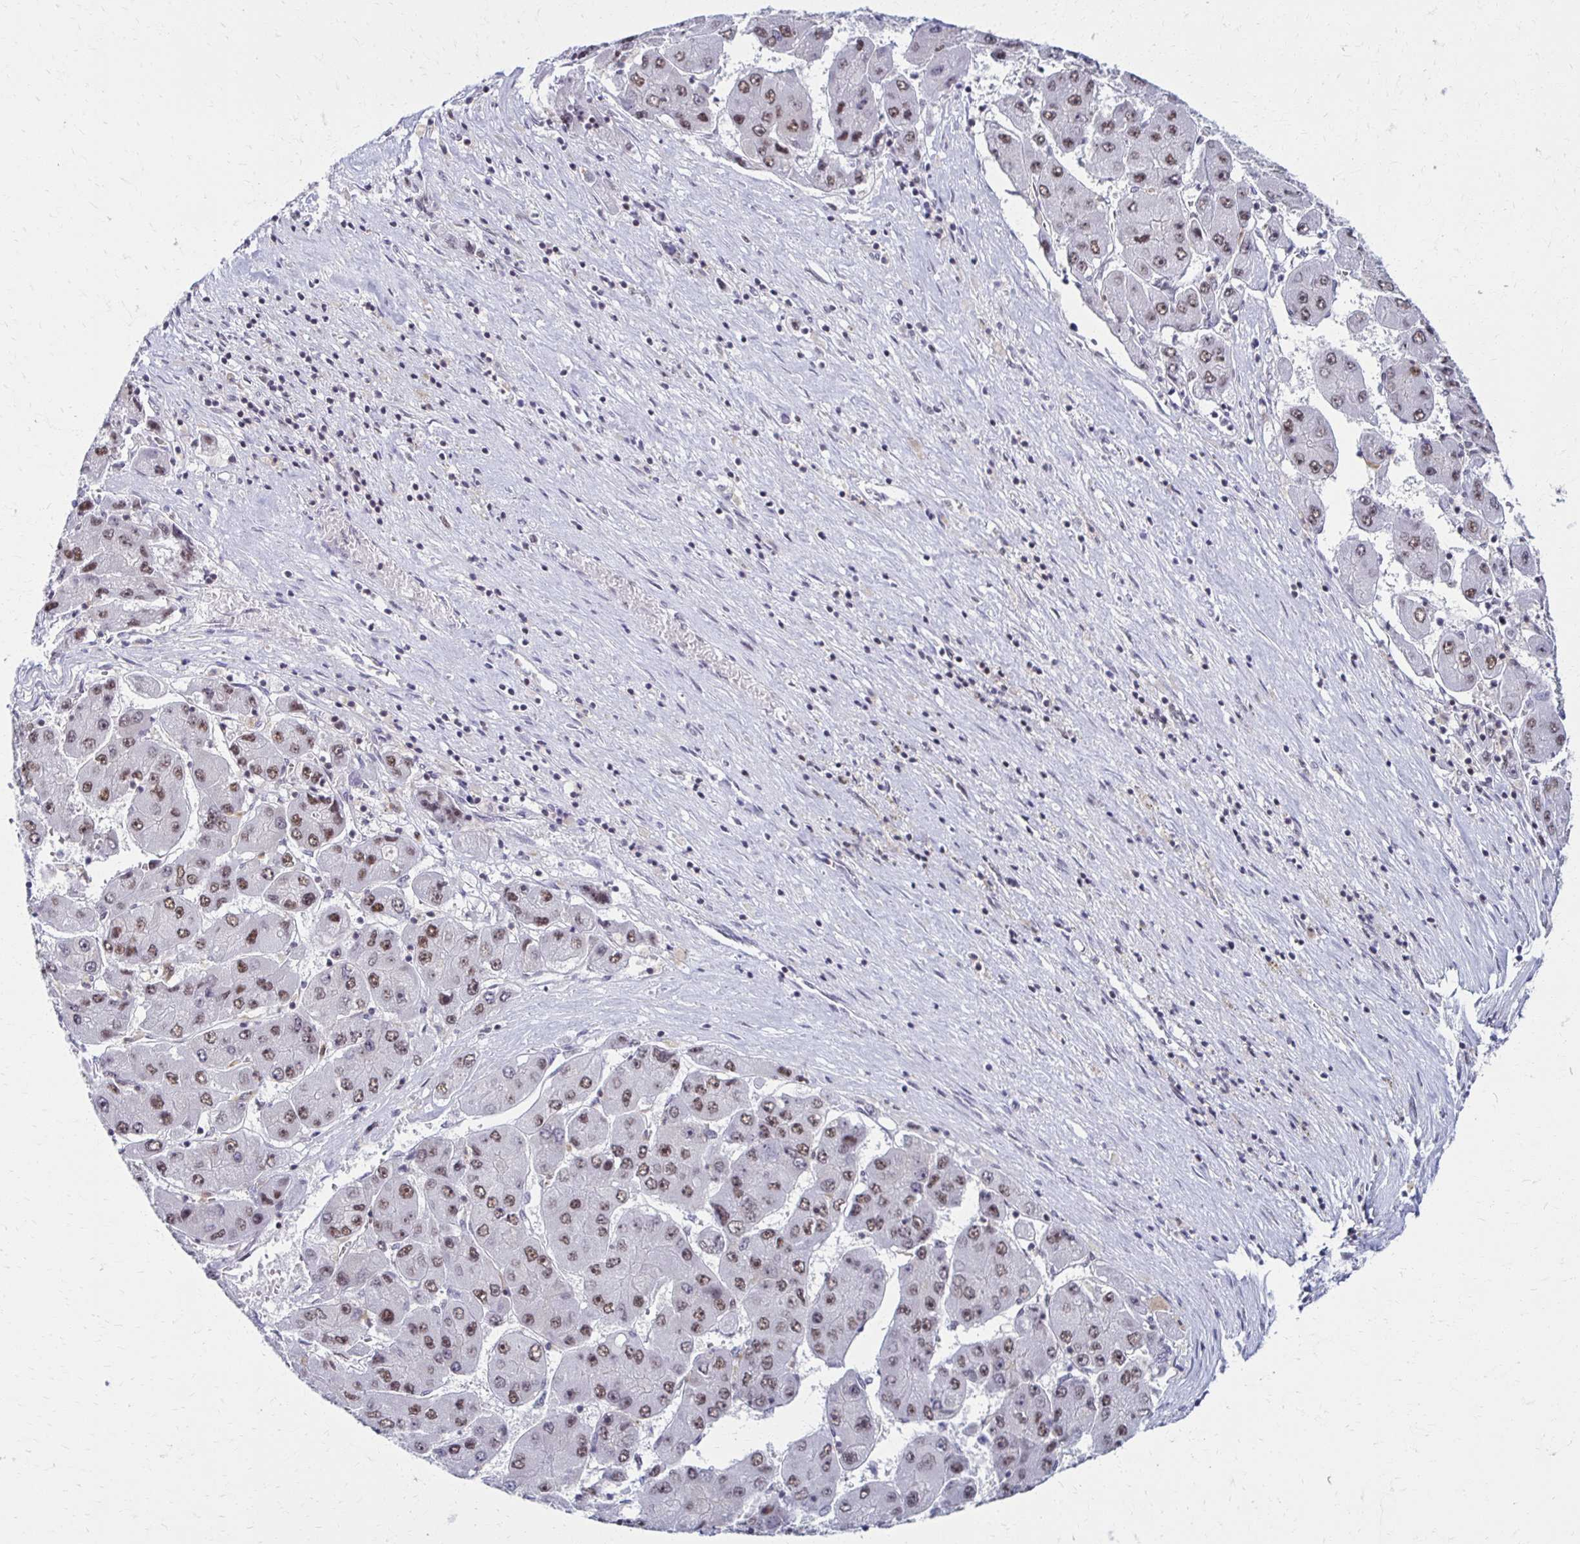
{"staining": {"intensity": "moderate", "quantity": ">75%", "location": "nuclear"}, "tissue": "liver cancer", "cell_type": "Tumor cells", "image_type": "cancer", "snomed": [{"axis": "morphology", "description": "Carcinoma, Hepatocellular, NOS"}, {"axis": "topography", "description": "Liver"}], "caption": "An immunohistochemistry (IHC) image of tumor tissue is shown. Protein staining in brown highlights moderate nuclear positivity in liver cancer (hepatocellular carcinoma) within tumor cells. (brown staining indicates protein expression, while blue staining denotes nuclei).", "gene": "IRF7", "patient": {"sex": "female", "age": 61}}